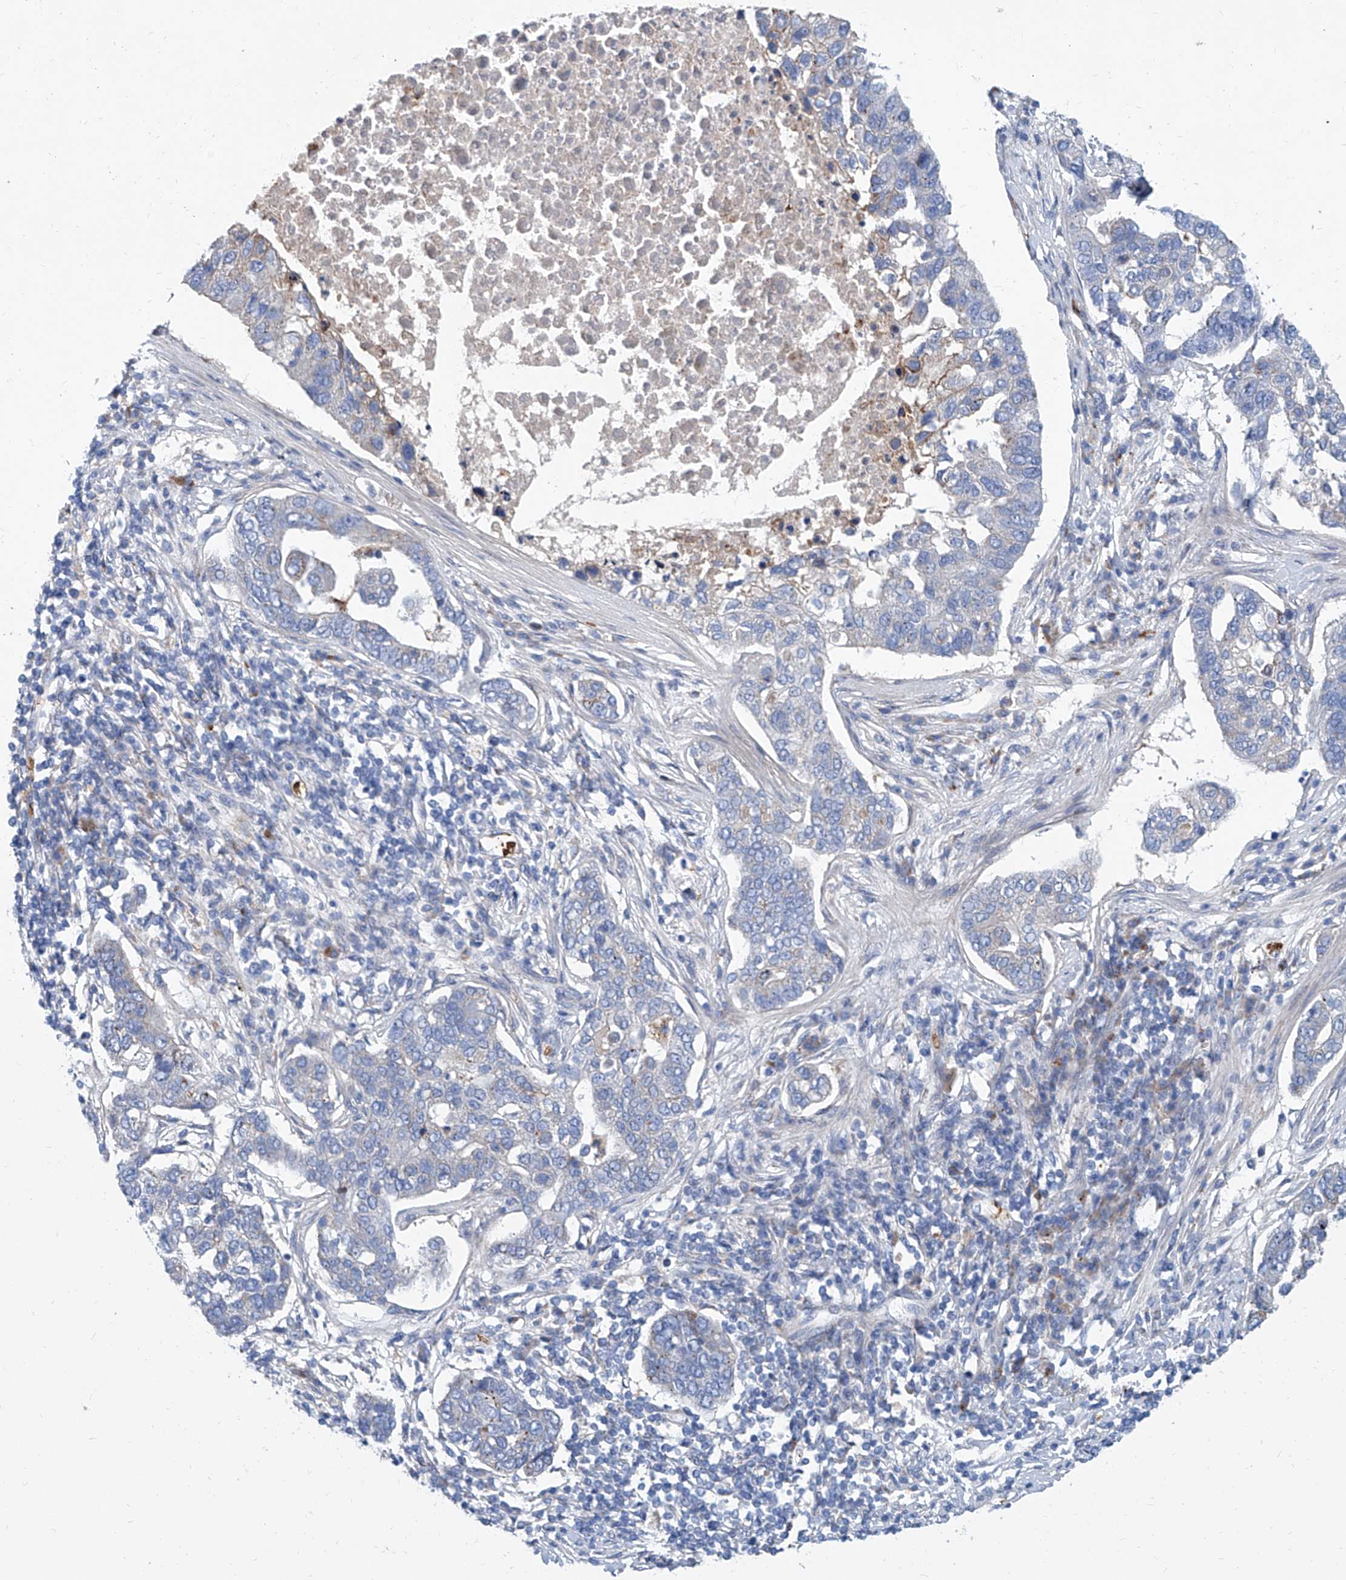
{"staining": {"intensity": "negative", "quantity": "none", "location": "none"}, "tissue": "pancreatic cancer", "cell_type": "Tumor cells", "image_type": "cancer", "snomed": [{"axis": "morphology", "description": "Adenocarcinoma, NOS"}, {"axis": "topography", "description": "Pancreas"}], "caption": "High power microscopy image of an IHC histopathology image of pancreatic cancer, revealing no significant positivity in tumor cells. Nuclei are stained in blue.", "gene": "FPR2", "patient": {"sex": "female", "age": 61}}